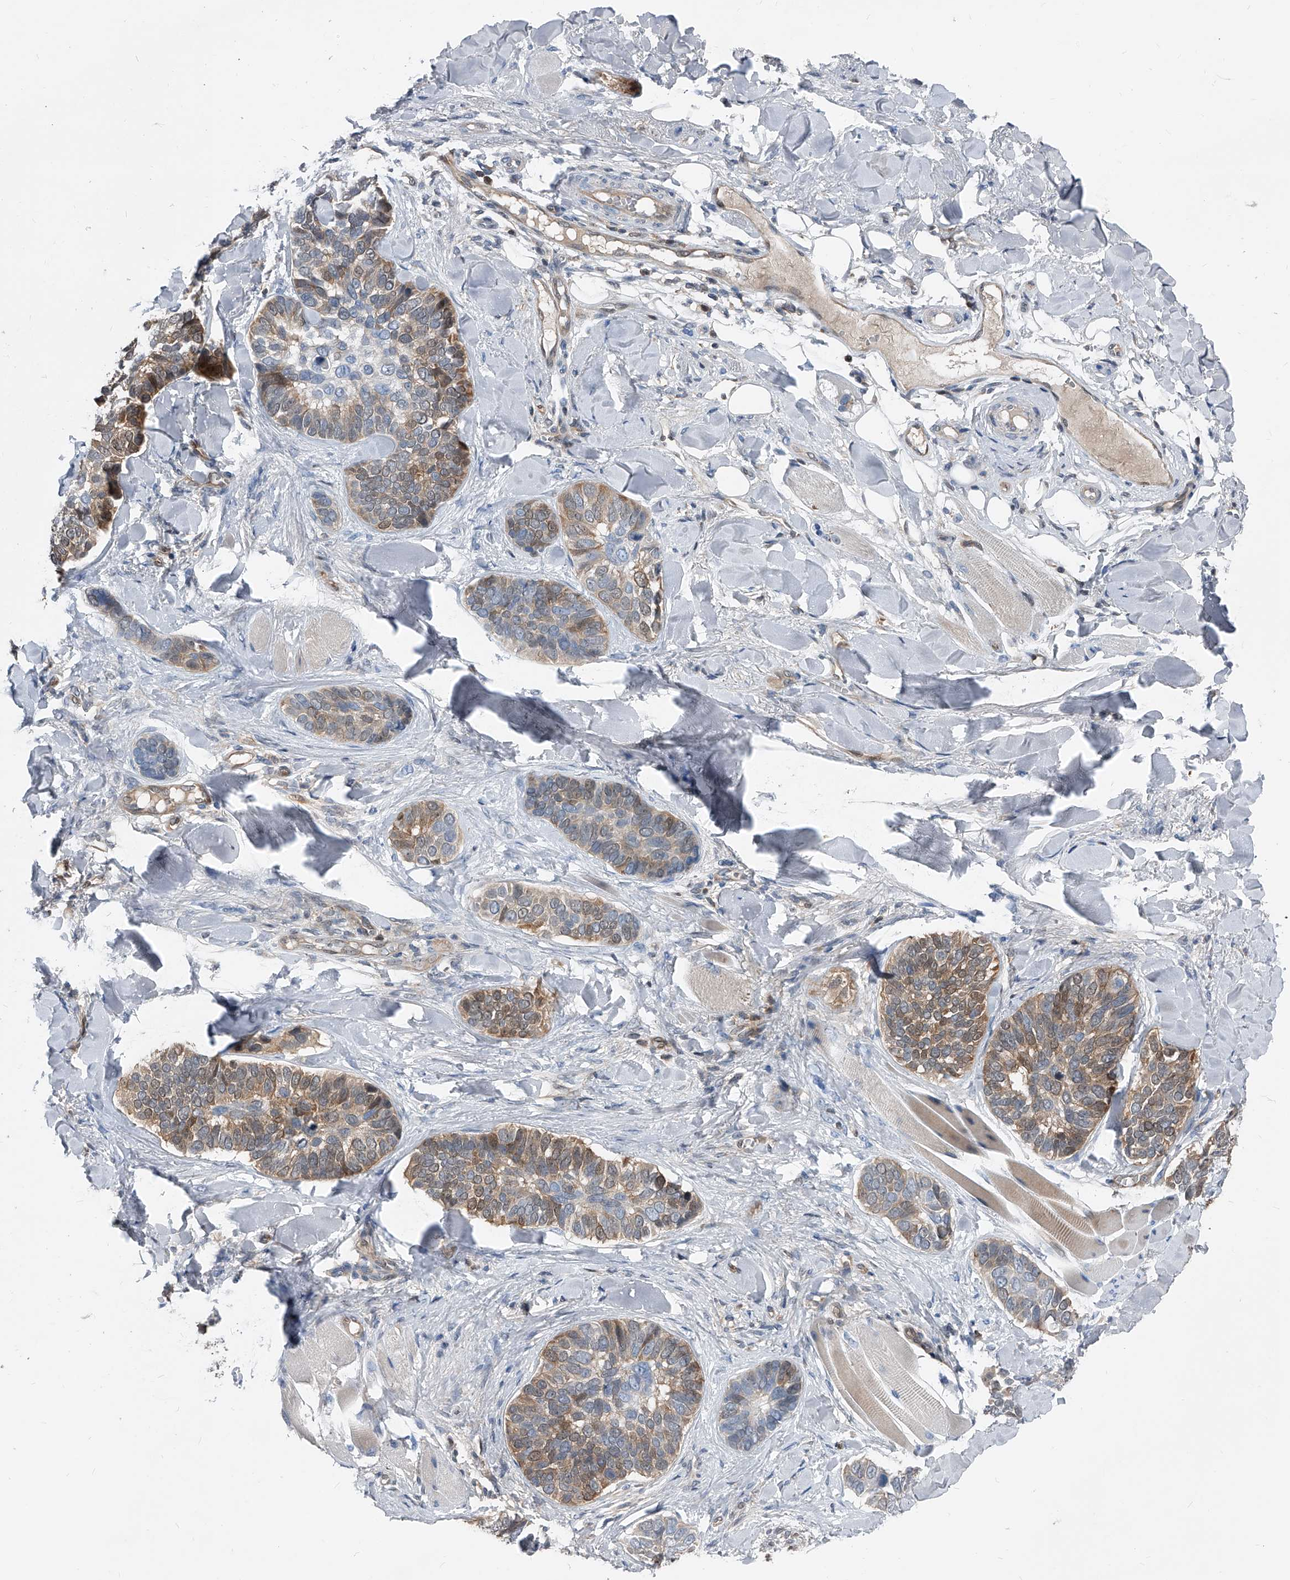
{"staining": {"intensity": "strong", "quantity": "25%-75%", "location": "cytoplasmic/membranous"}, "tissue": "skin cancer", "cell_type": "Tumor cells", "image_type": "cancer", "snomed": [{"axis": "morphology", "description": "Basal cell carcinoma"}, {"axis": "topography", "description": "Skin"}], "caption": "Human skin cancer (basal cell carcinoma) stained with a brown dye reveals strong cytoplasmic/membranous positive staining in approximately 25%-75% of tumor cells.", "gene": "MAP2K6", "patient": {"sex": "male", "age": 62}}